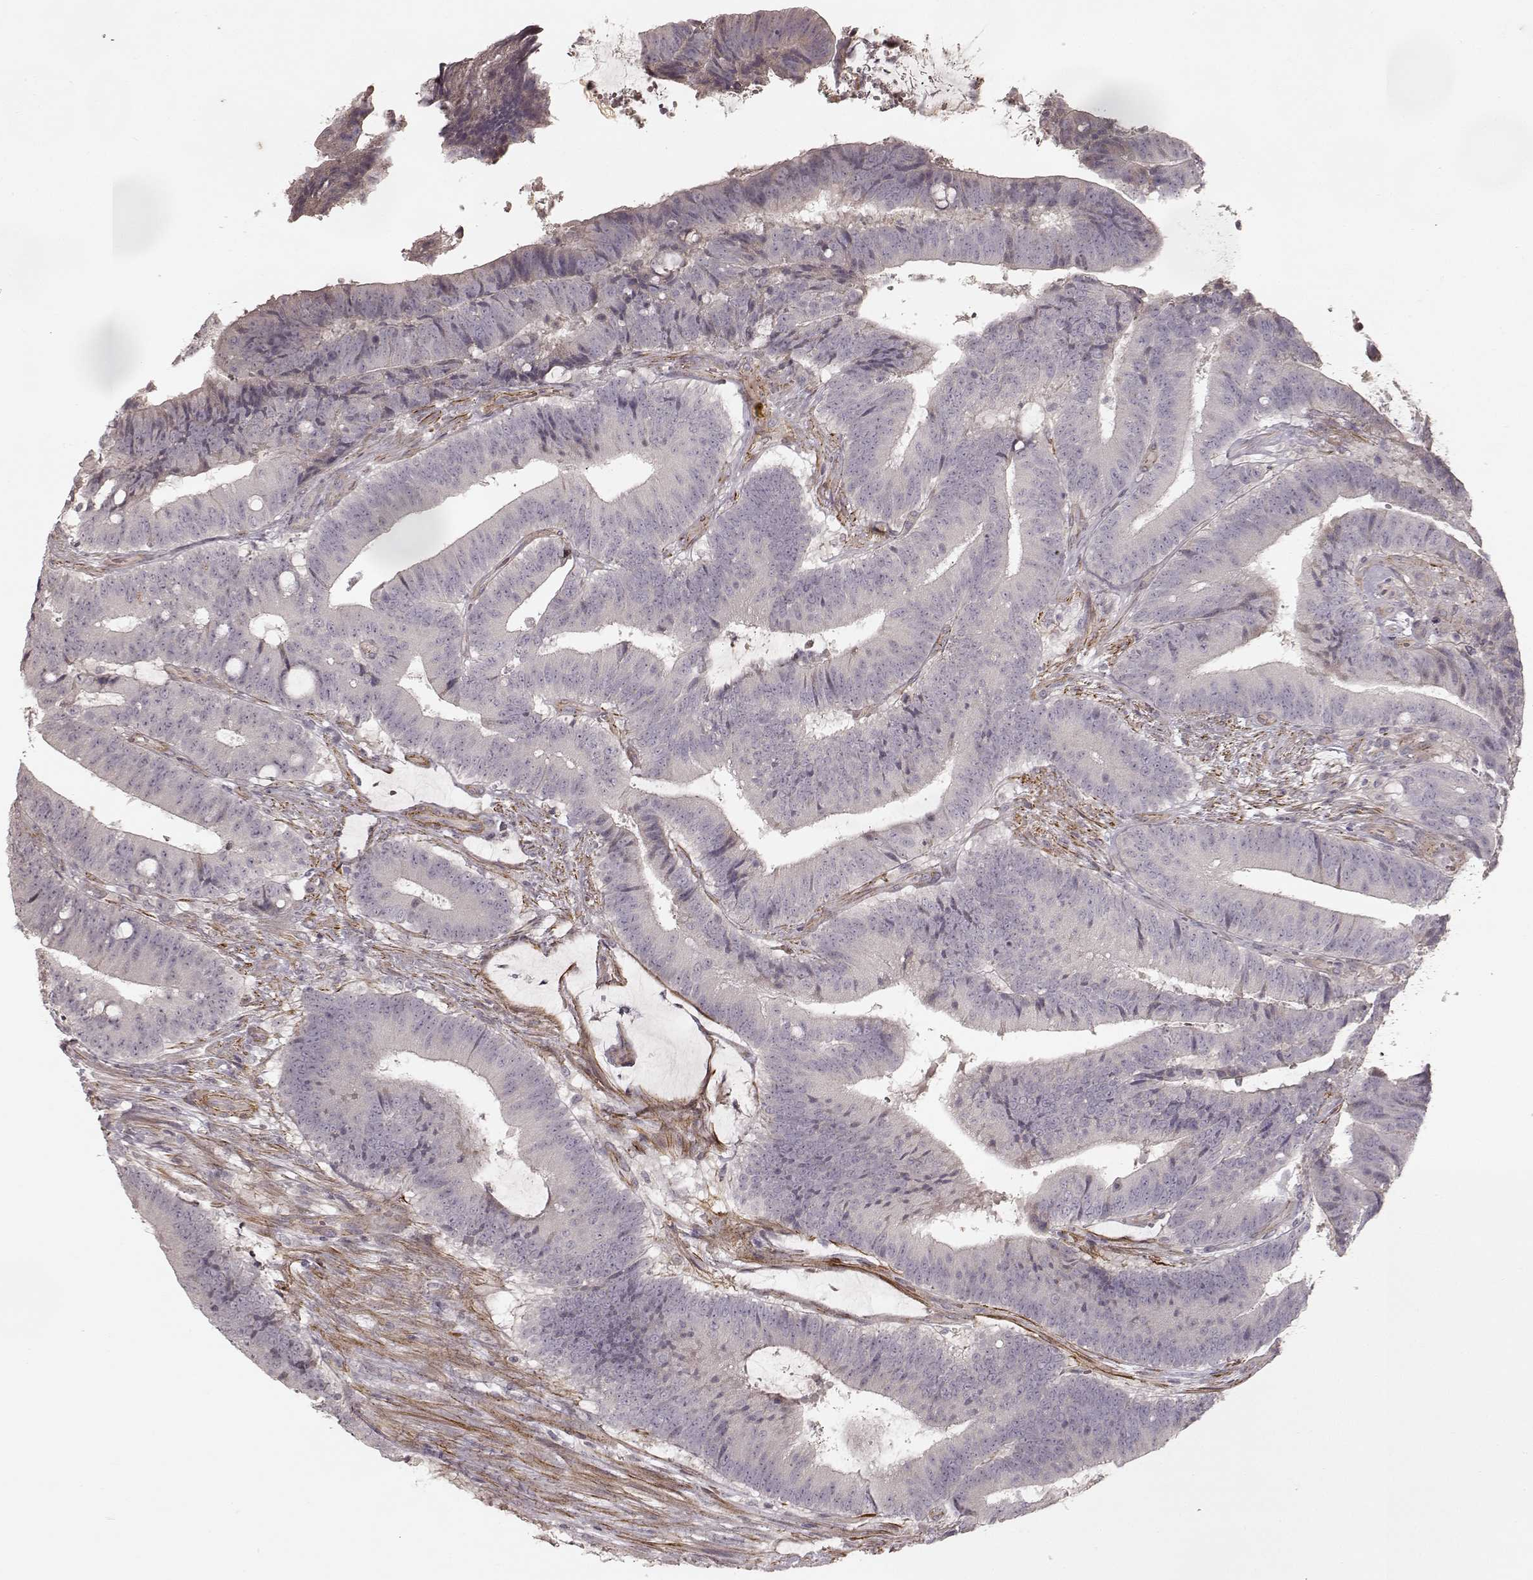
{"staining": {"intensity": "negative", "quantity": "none", "location": "none"}, "tissue": "colorectal cancer", "cell_type": "Tumor cells", "image_type": "cancer", "snomed": [{"axis": "morphology", "description": "Adenocarcinoma, NOS"}, {"axis": "topography", "description": "Colon"}], "caption": "IHC micrograph of neoplastic tissue: colorectal adenocarcinoma stained with DAB exhibits no significant protein expression in tumor cells. Nuclei are stained in blue.", "gene": "KCNJ9", "patient": {"sex": "female", "age": 43}}